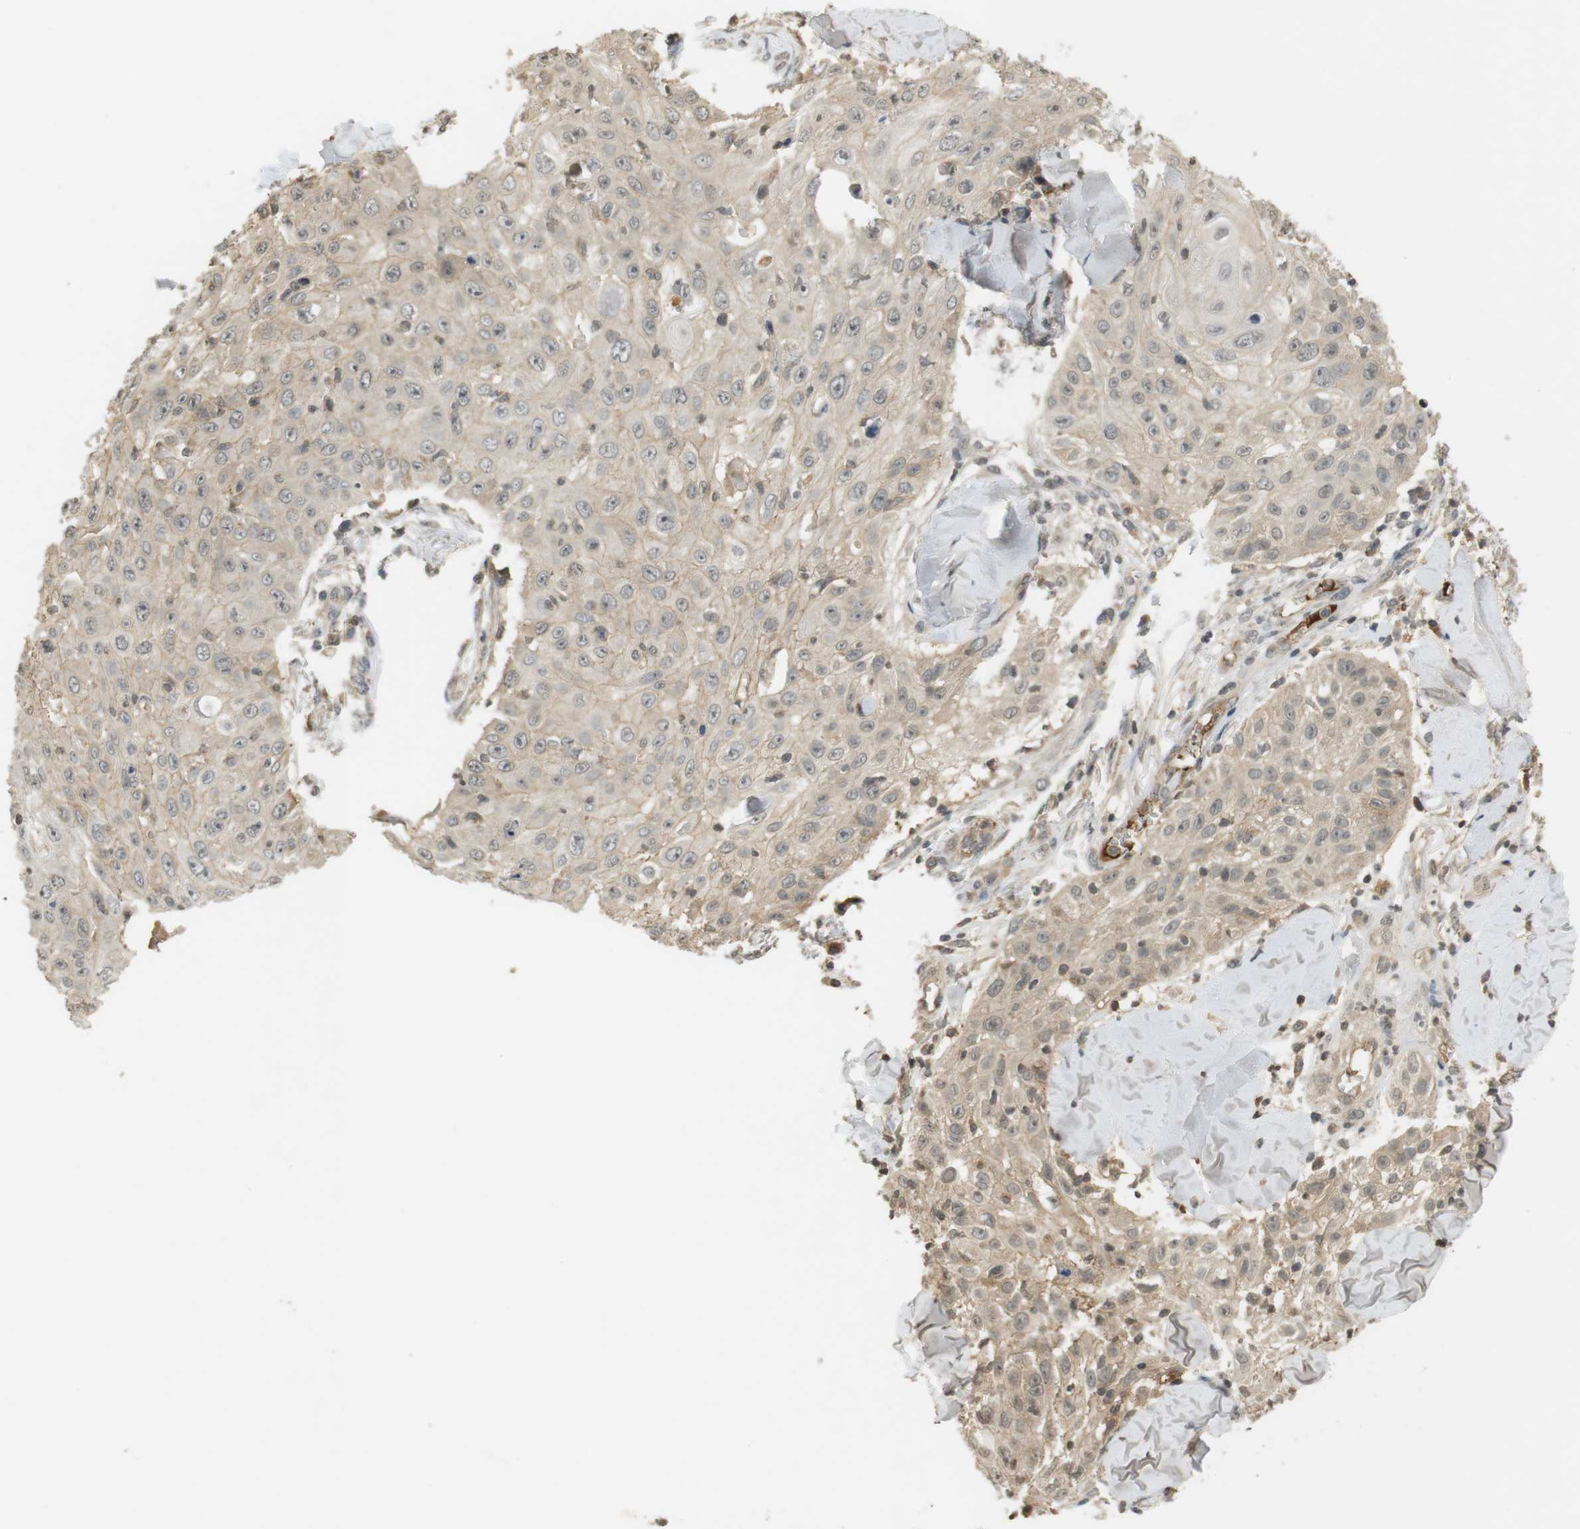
{"staining": {"intensity": "weak", "quantity": "25%-75%", "location": "cytoplasmic/membranous"}, "tissue": "skin cancer", "cell_type": "Tumor cells", "image_type": "cancer", "snomed": [{"axis": "morphology", "description": "Squamous cell carcinoma, NOS"}, {"axis": "topography", "description": "Skin"}], "caption": "Skin cancer stained with immunohistochemistry demonstrates weak cytoplasmic/membranous staining in approximately 25%-75% of tumor cells. (Brightfield microscopy of DAB IHC at high magnification).", "gene": "SRR", "patient": {"sex": "male", "age": 86}}